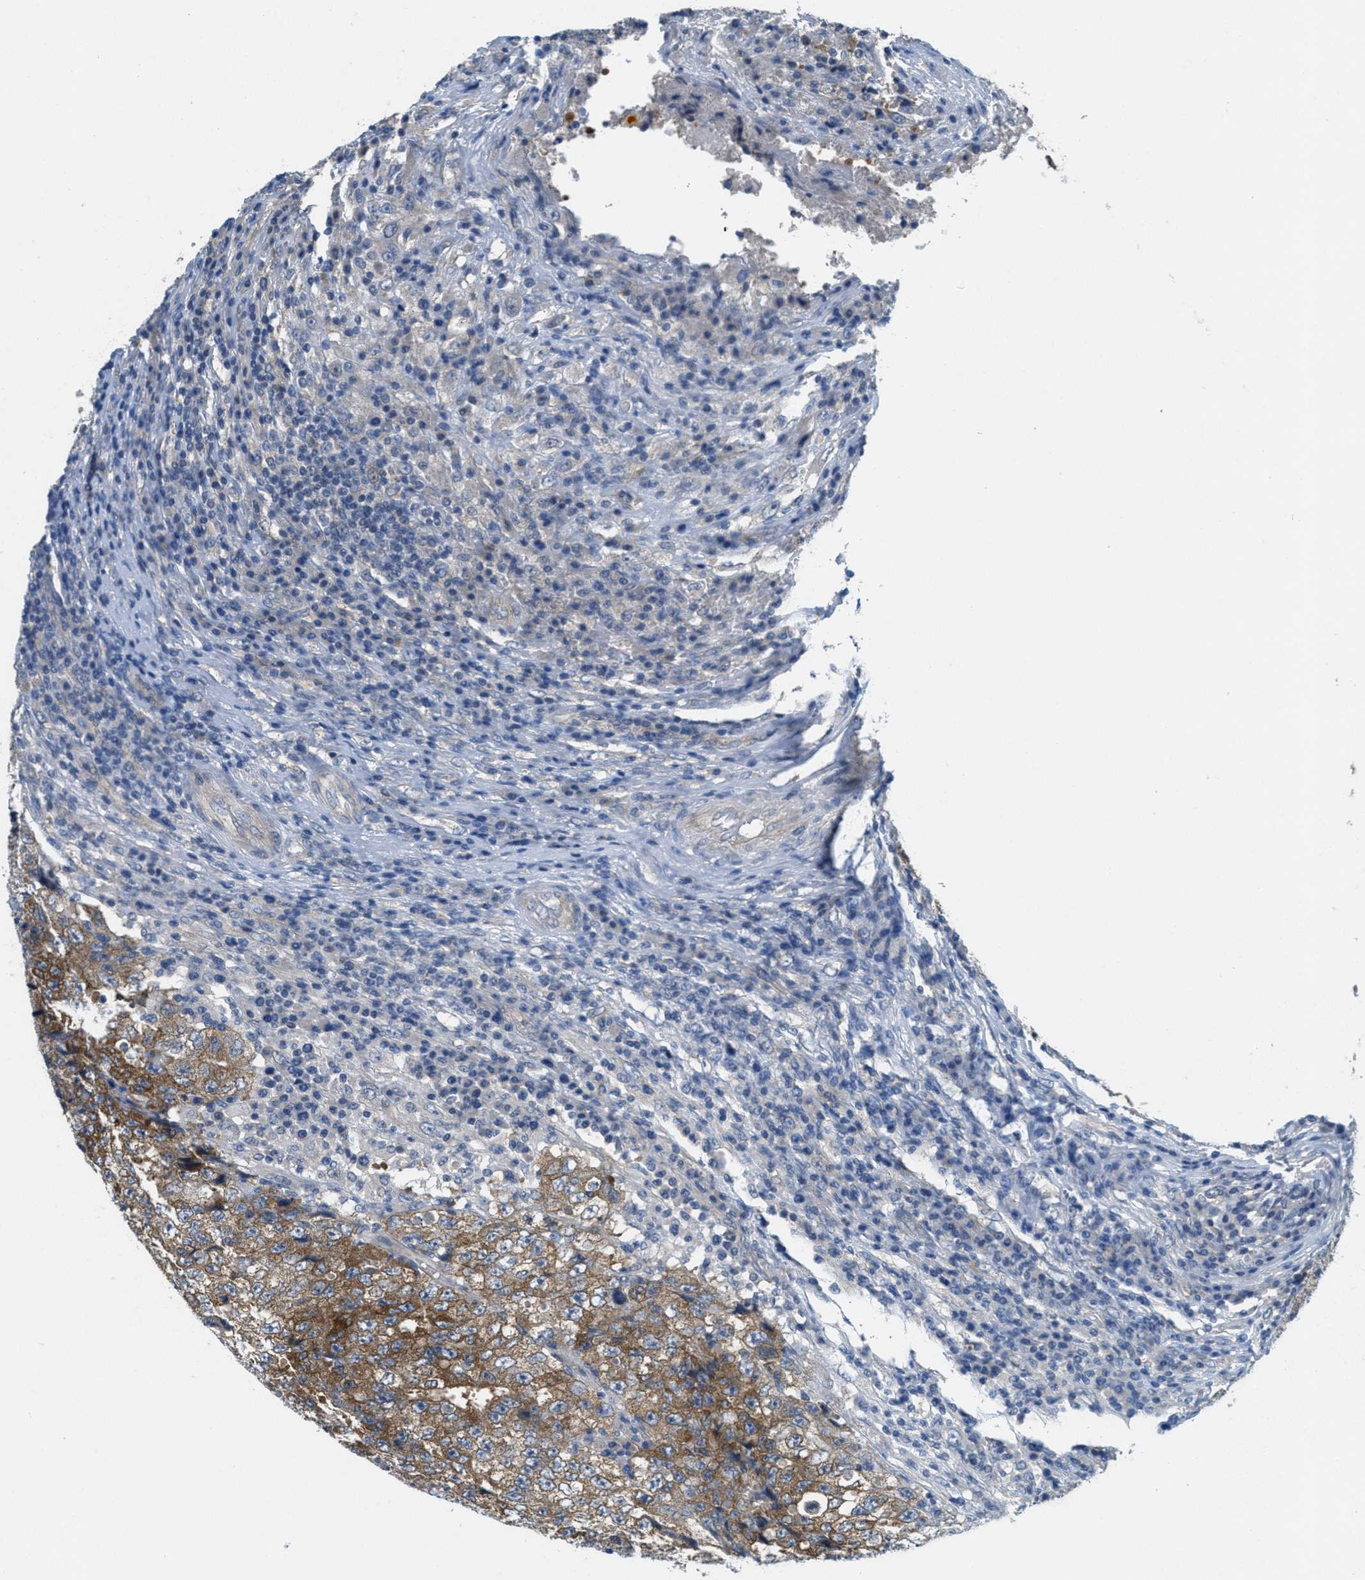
{"staining": {"intensity": "moderate", "quantity": "25%-75%", "location": "cytoplasmic/membranous"}, "tissue": "testis cancer", "cell_type": "Tumor cells", "image_type": "cancer", "snomed": [{"axis": "morphology", "description": "Necrosis, NOS"}, {"axis": "morphology", "description": "Carcinoma, Embryonal, NOS"}, {"axis": "topography", "description": "Testis"}], "caption": "DAB (3,3'-diaminobenzidine) immunohistochemical staining of testis cancer demonstrates moderate cytoplasmic/membranous protein staining in approximately 25%-75% of tumor cells.", "gene": "ZFYVE9", "patient": {"sex": "male", "age": 19}}